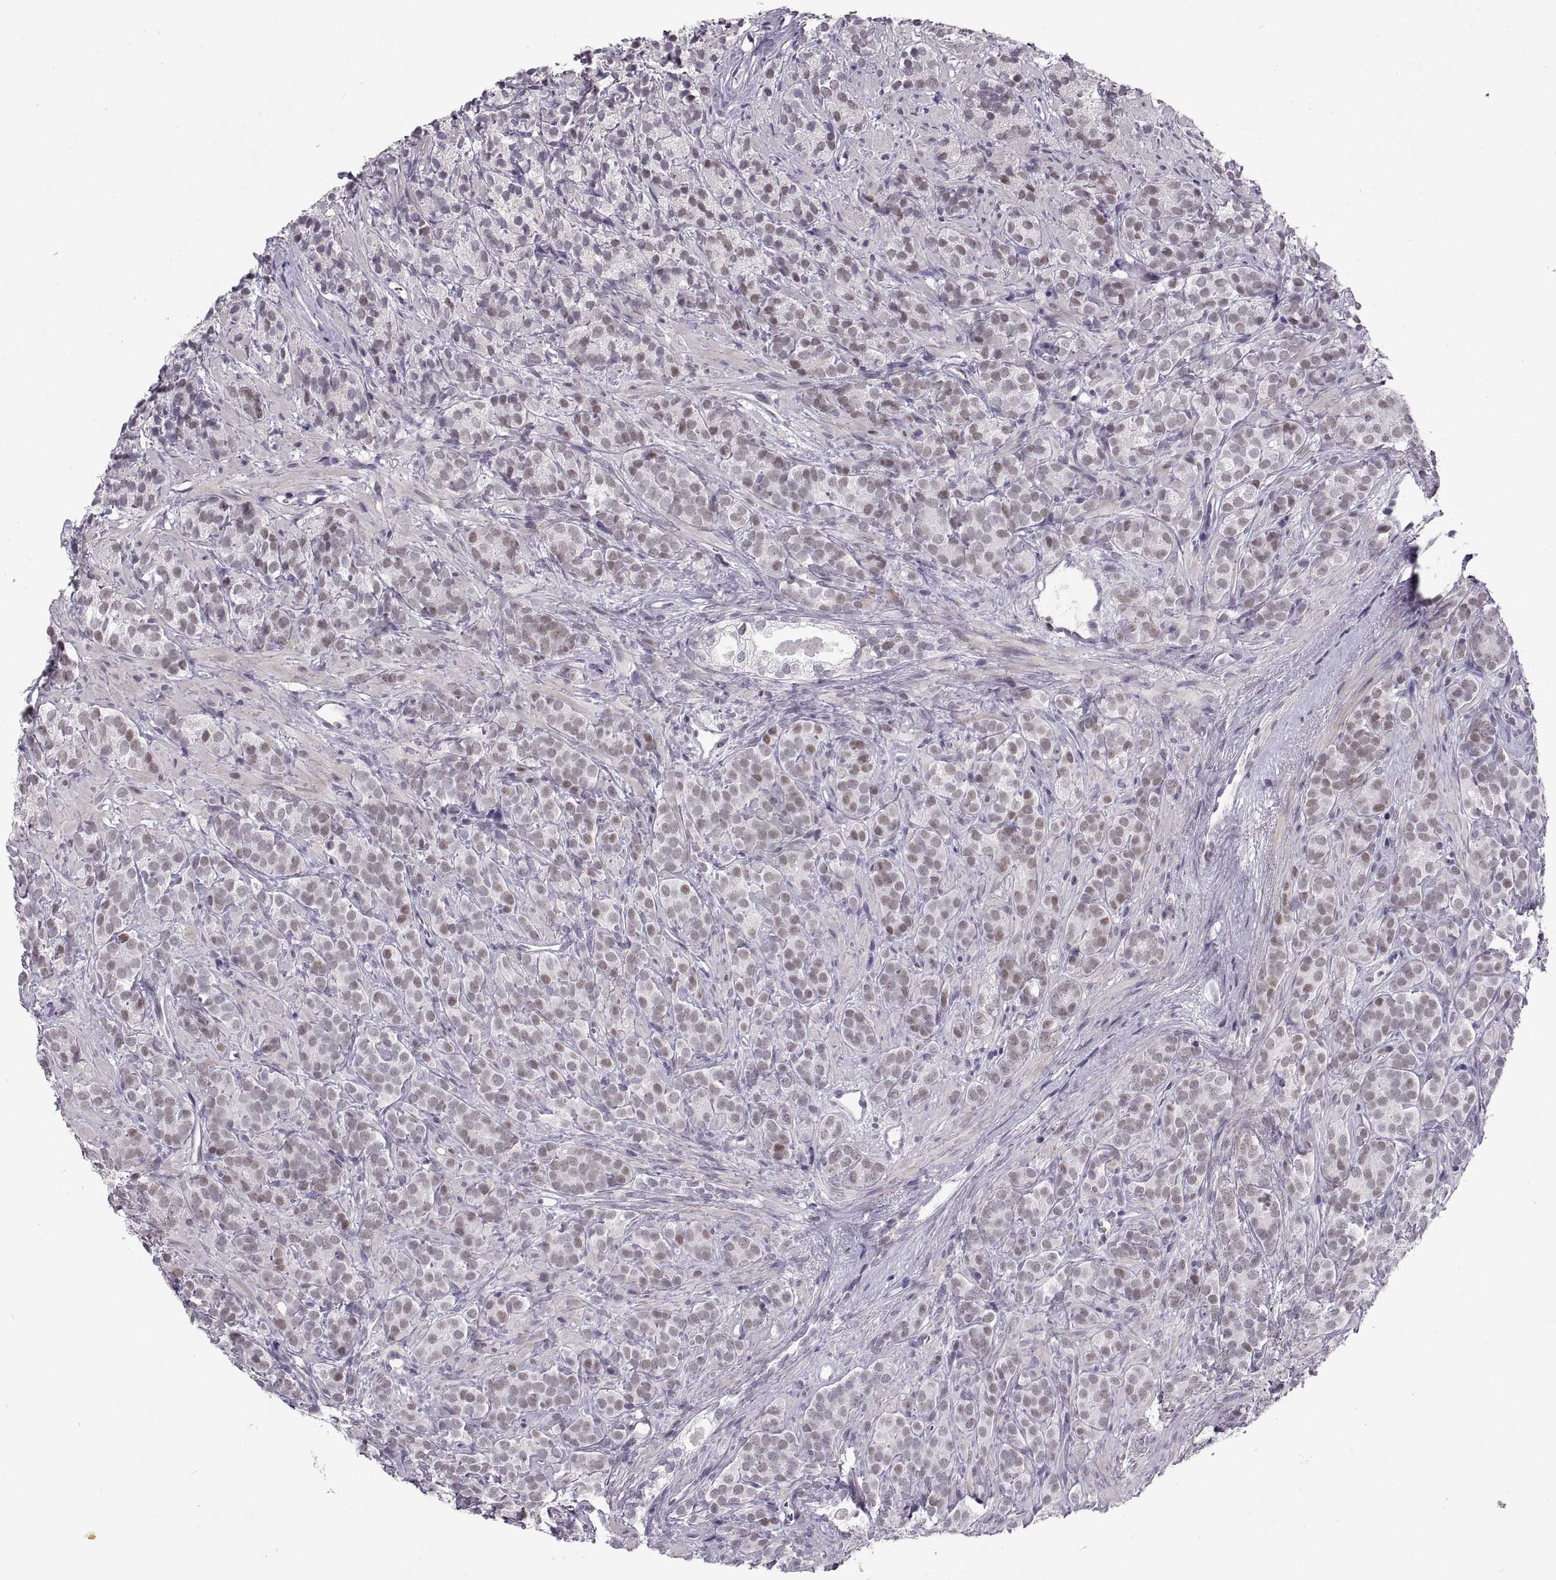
{"staining": {"intensity": "weak", "quantity": "25%-75%", "location": "nuclear"}, "tissue": "prostate cancer", "cell_type": "Tumor cells", "image_type": "cancer", "snomed": [{"axis": "morphology", "description": "Adenocarcinoma, High grade"}, {"axis": "topography", "description": "Prostate"}], "caption": "This image reveals IHC staining of high-grade adenocarcinoma (prostate), with low weak nuclear expression in about 25%-75% of tumor cells.", "gene": "NANOS3", "patient": {"sex": "male", "age": 84}}